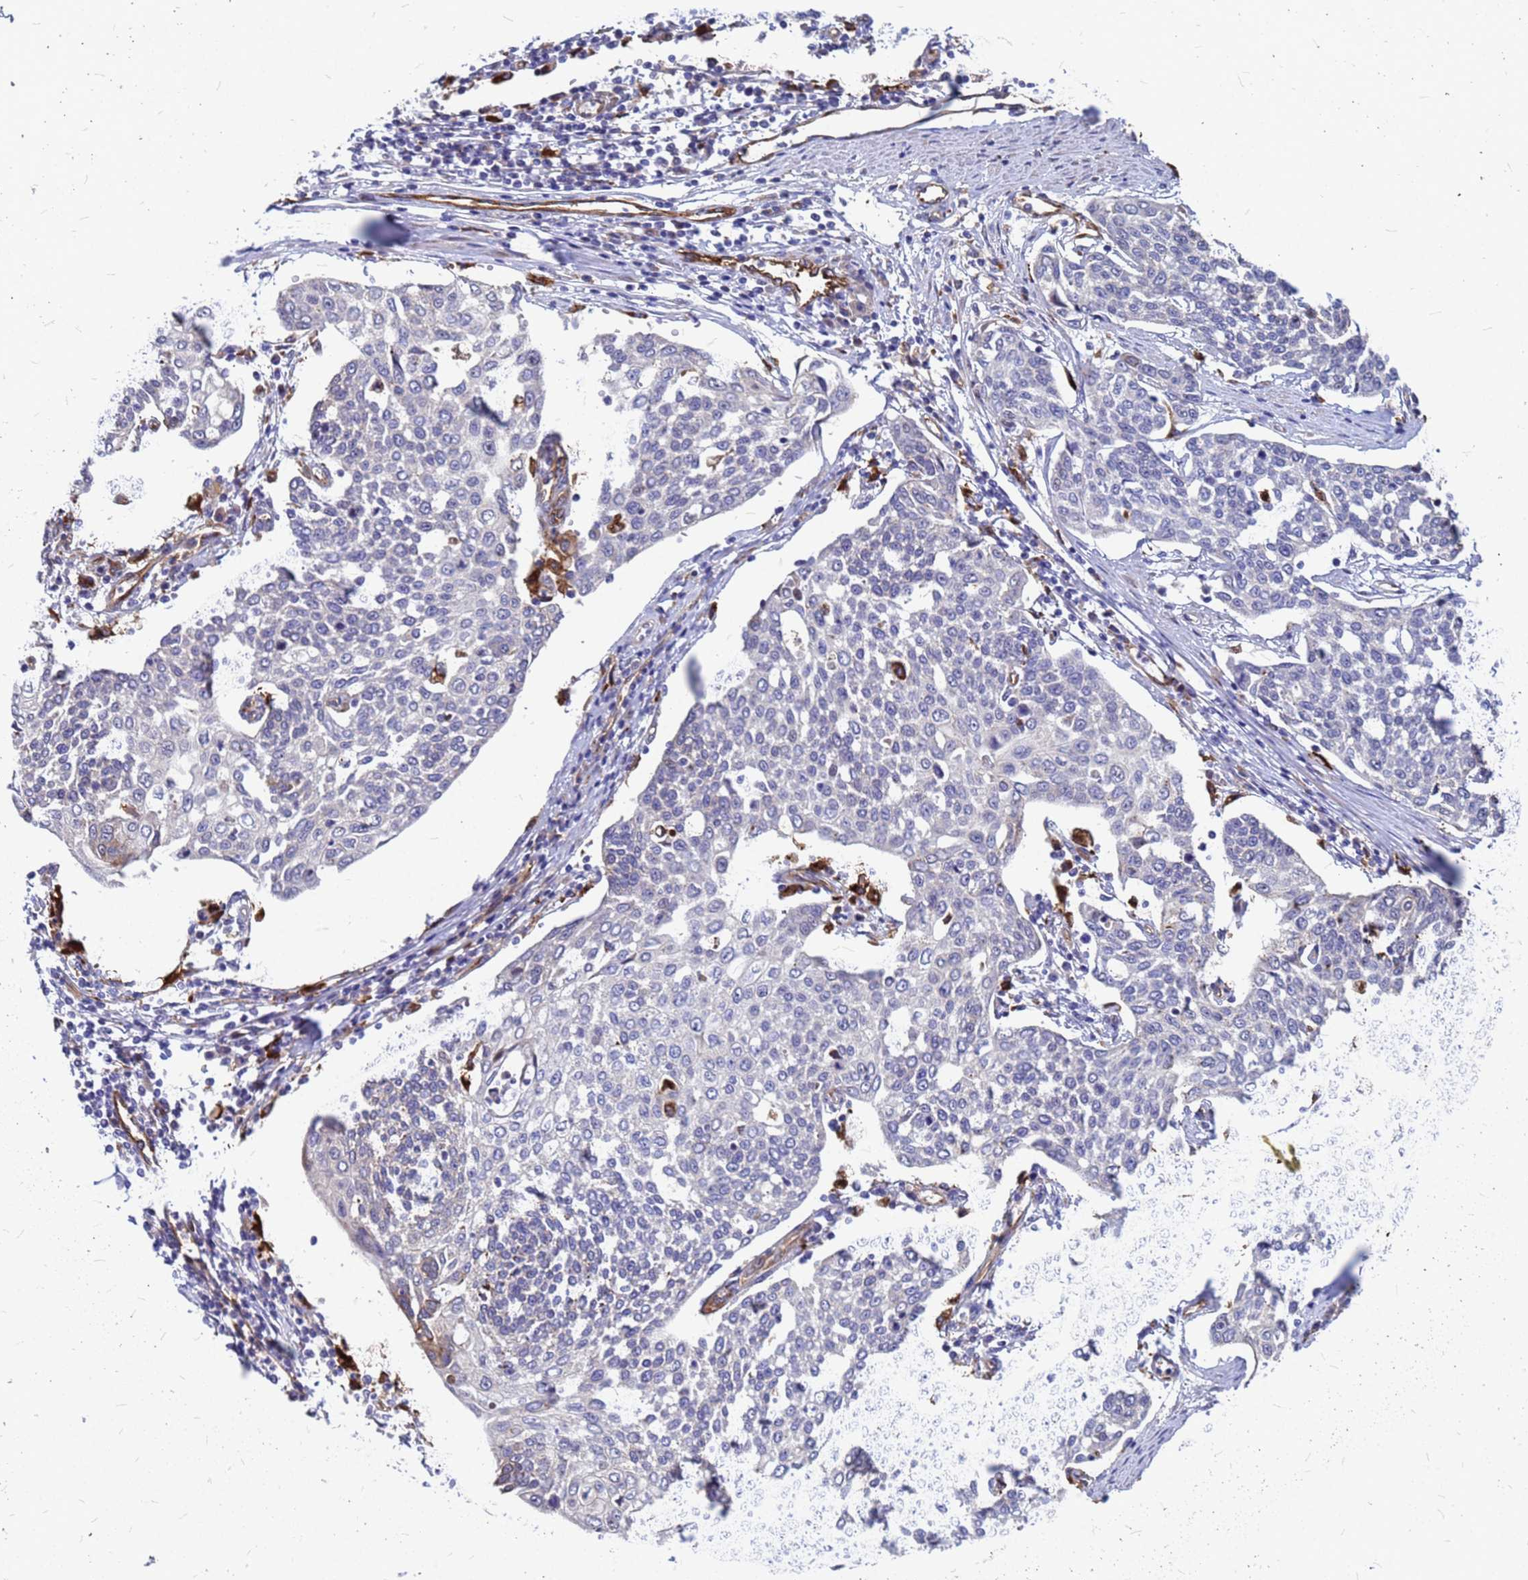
{"staining": {"intensity": "negative", "quantity": "none", "location": "none"}, "tissue": "cervical cancer", "cell_type": "Tumor cells", "image_type": "cancer", "snomed": [{"axis": "morphology", "description": "Squamous cell carcinoma, NOS"}, {"axis": "topography", "description": "Cervix"}], "caption": "High magnification brightfield microscopy of cervical cancer stained with DAB (3,3'-diaminobenzidine) (brown) and counterstained with hematoxylin (blue): tumor cells show no significant expression.", "gene": "NOSTRIN", "patient": {"sex": "female", "age": 34}}